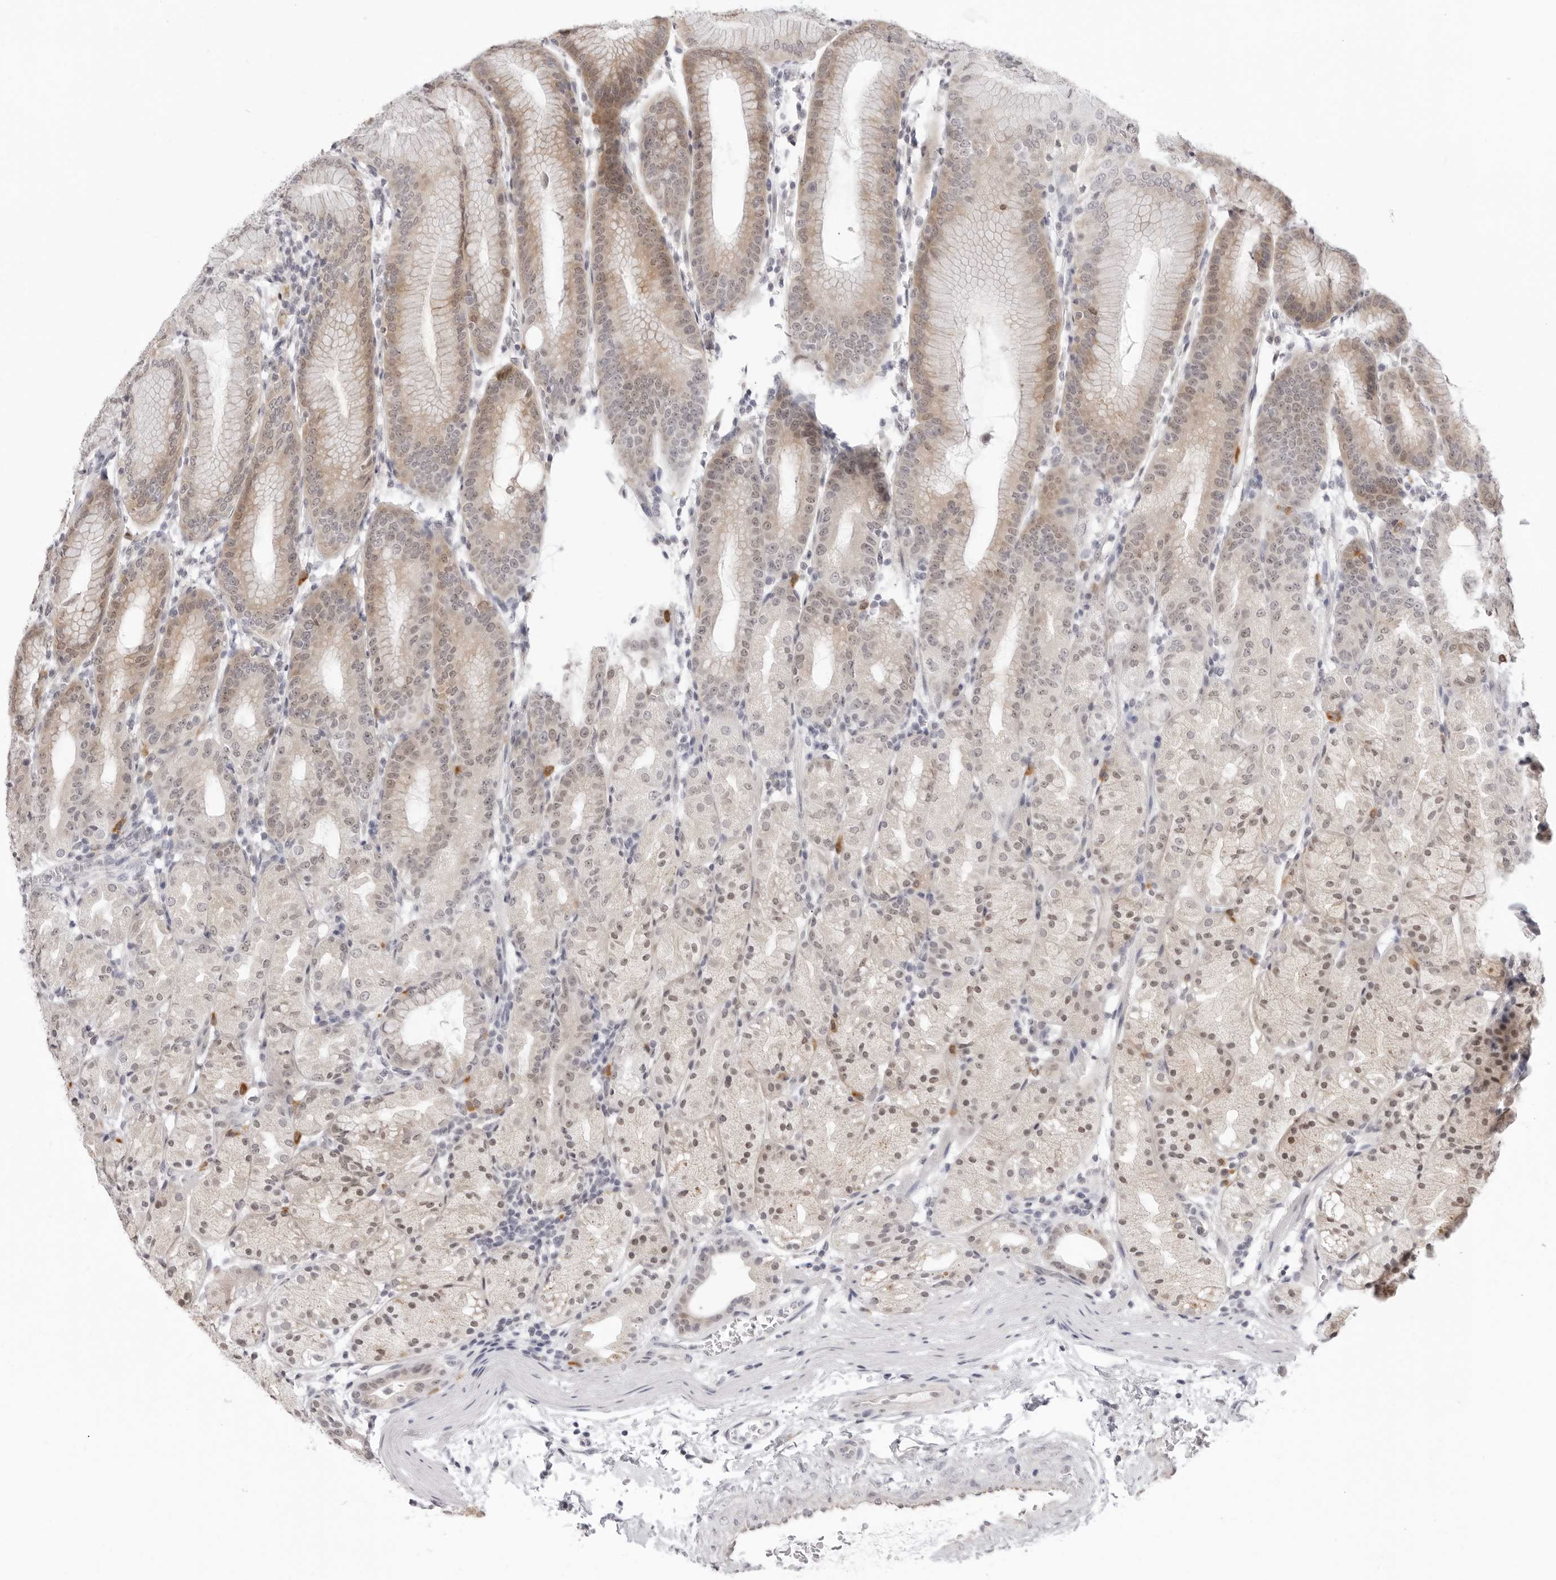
{"staining": {"intensity": "moderate", "quantity": ">75%", "location": "cytoplasmic/membranous,nuclear"}, "tissue": "stomach", "cell_type": "Glandular cells", "image_type": "normal", "snomed": [{"axis": "morphology", "description": "Normal tissue, NOS"}, {"axis": "topography", "description": "Stomach, upper"}], "caption": "Unremarkable stomach demonstrates moderate cytoplasmic/membranous,nuclear positivity in about >75% of glandular cells, visualized by immunohistochemistry.", "gene": "FDPS", "patient": {"sex": "male", "age": 48}}